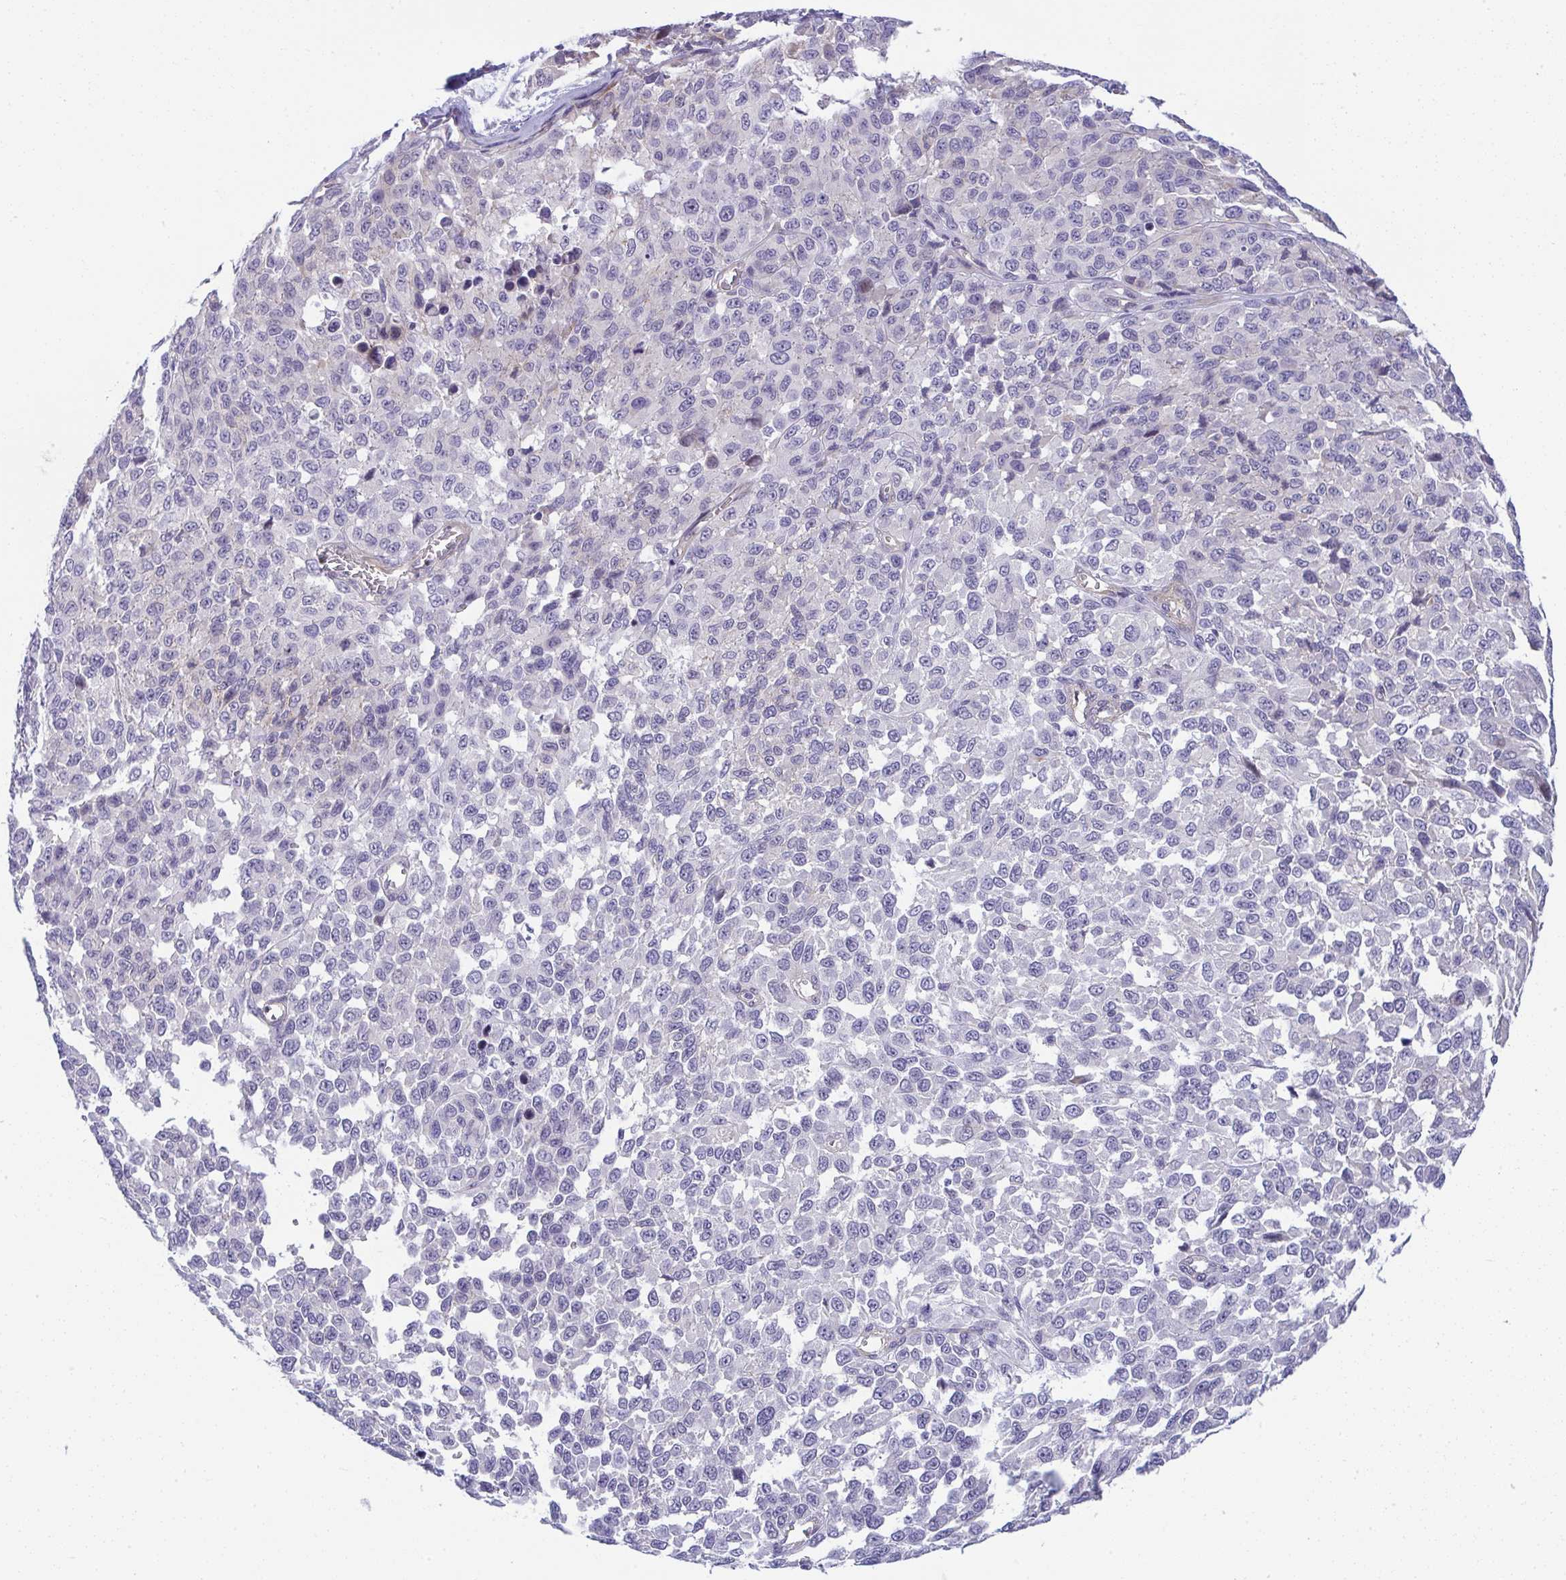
{"staining": {"intensity": "negative", "quantity": "none", "location": "none"}, "tissue": "melanoma", "cell_type": "Tumor cells", "image_type": "cancer", "snomed": [{"axis": "morphology", "description": "Malignant melanoma, NOS"}, {"axis": "topography", "description": "Skin"}], "caption": "The micrograph reveals no staining of tumor cells in melanoma. (Stains: DAB immunohistochemistry (IHC) with hematoxylin counter stain, Microscopy: brightfield microscopy at high magnification).", "gene": "MYL12A", "patient": {"sex": "male", "age": 62}}